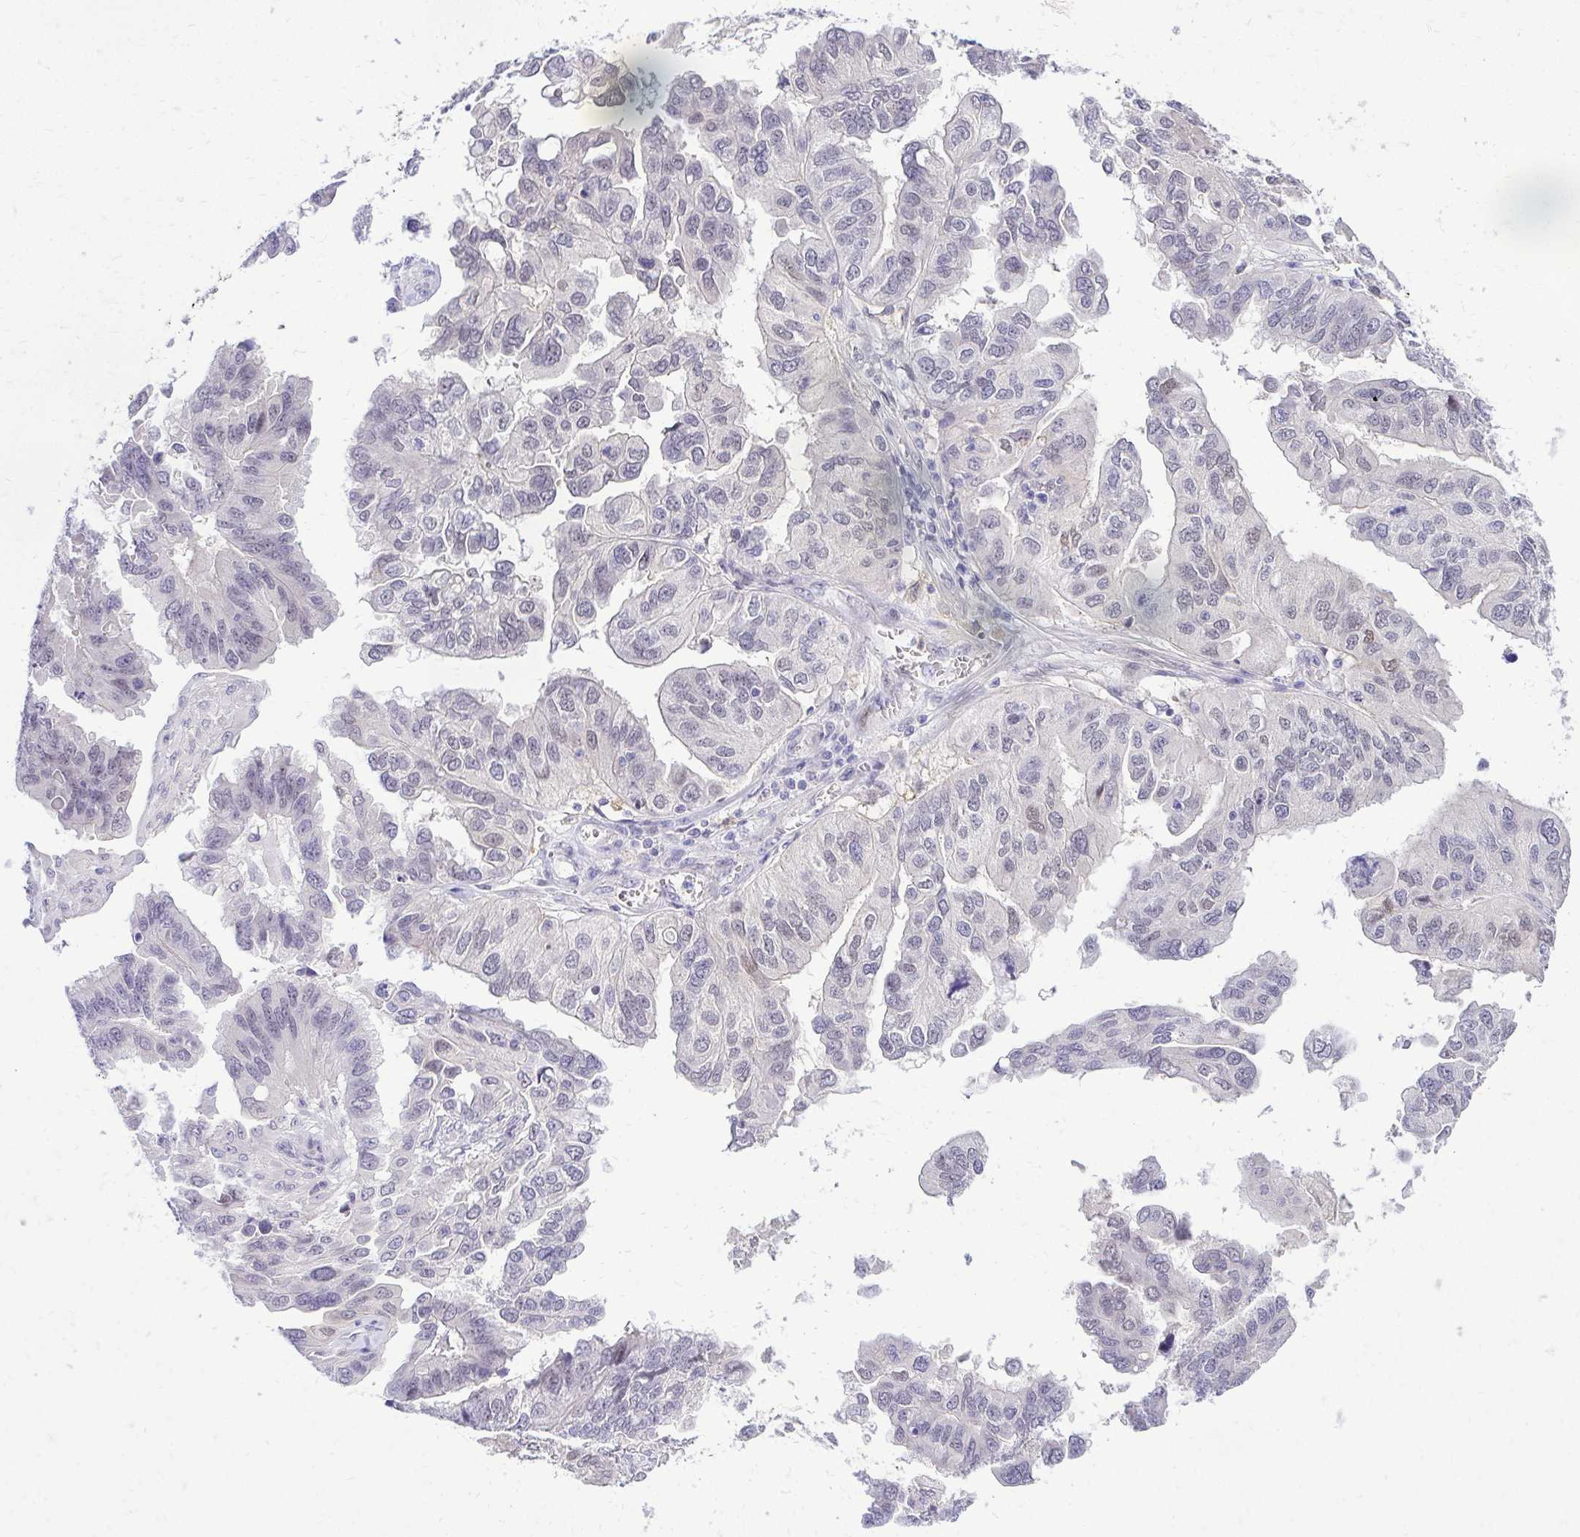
{"staining": {"intensity": "negative", "quantity": "none", "location": "none"}, "tissue": "ovarian cancer", "cell_type": "Tumor cells", "image_type": "cancer", "snomed": [{"axis": "morphology", "description": "Cystadenocarcinoma, serous, NOS"}, {"axis": "topography", "description": "Ovary"}], "caption": "Tumor cells show no significant protein staining in serous cystadenocarcinoma (ovarian).", "gene": "ZSWIM9", "patient": {"sex": "female", "age": 79}}